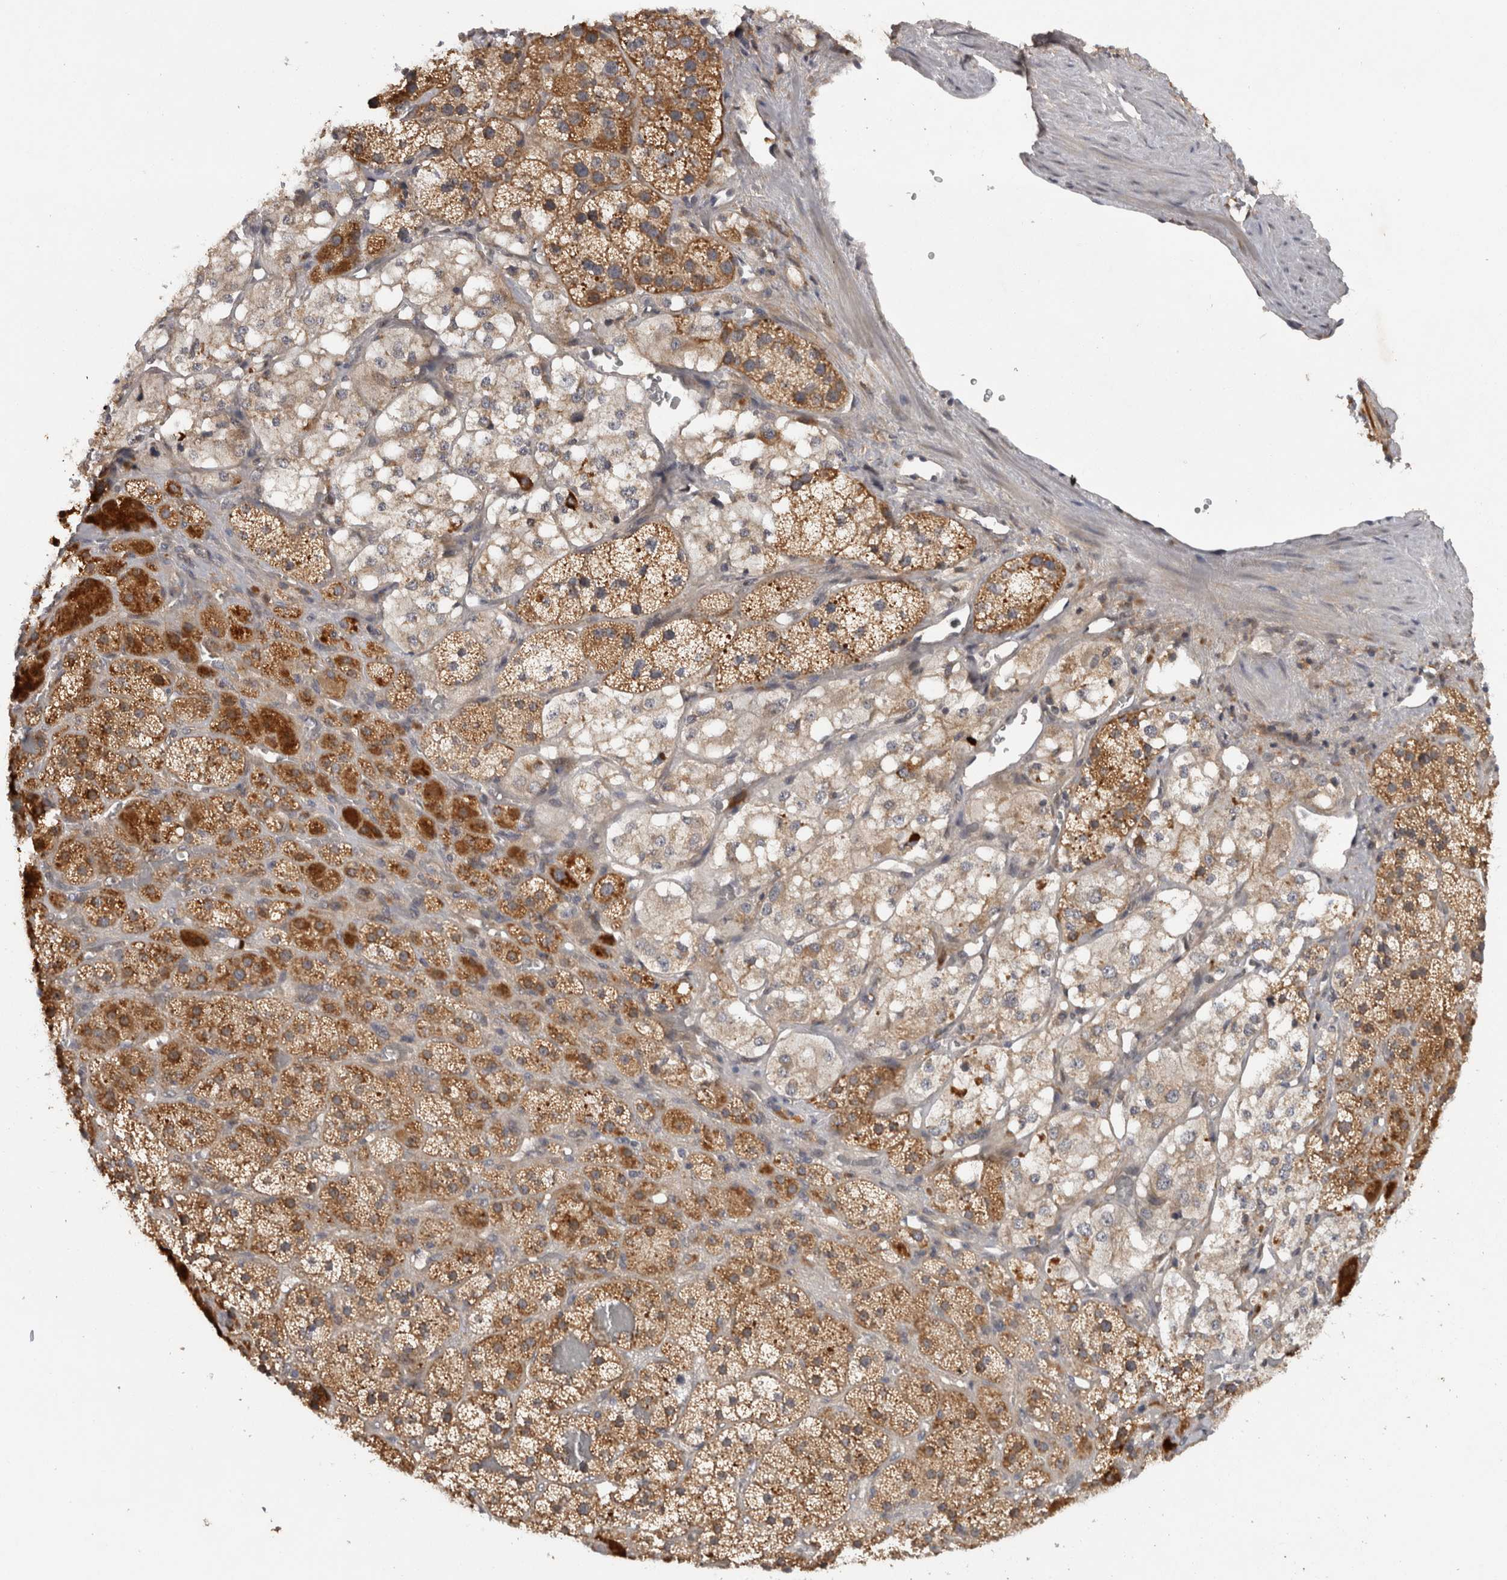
{"staining": {"intensity": "strong", "quantity": "25%-75%", "location": "cytoplasmic/membranous"}, "tissue": "adrenal gland", "cell_type": "Glandular cells", "image_type": "normal", "snomed": [{"axis": "morphology", "description": "Normal tissue, NOS"}, {"axis": "topography", "description": "Adrenal gland"}], "caption": "This image exhibits benign adrenal gland stained with IHC to label a protein in brown. The cytoplasmic/membranous of glandular cells show strong positivity for the protein. Nuclei are counter-stained blue.", "gene": "ACAT2", "patient": {"sex": "male", "age": 57}}